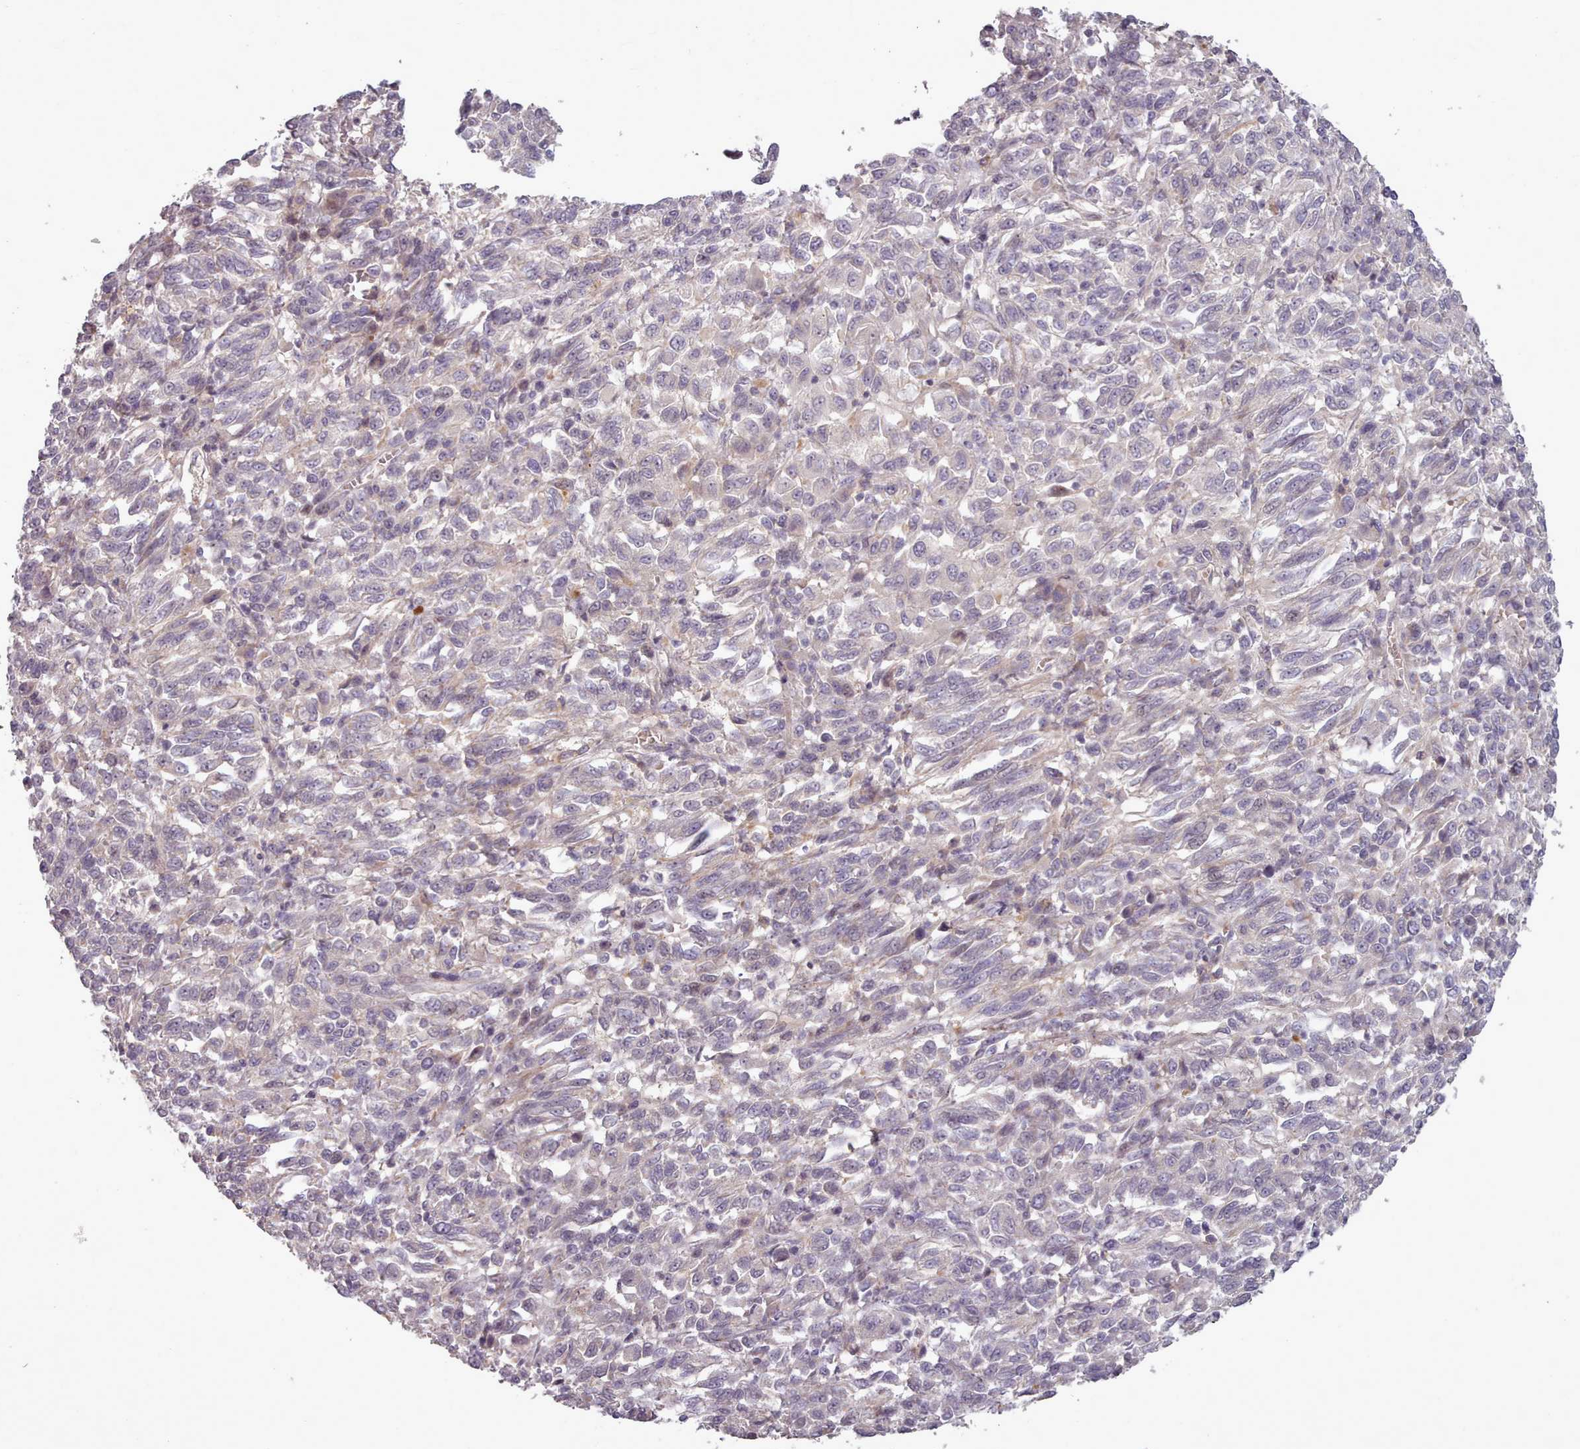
{"staining": {"intensity": "negative", "quantity": "none", "location": "none"}, "tissue": "melanoma", "cell_type": "Tumor cells", "image_type": "cancer", "snomed": [{"axis": "morphology", "description": "Malignant melanoma, Metastatic site"}, {"axis": "topography", "description": "Lung"}], "caption": "Melanoma was stained to show a protein in brown. There is no significant staining in tumor cells.", "gene": "LEFTY2", "patient": {"sex": "male", "age": 64}}